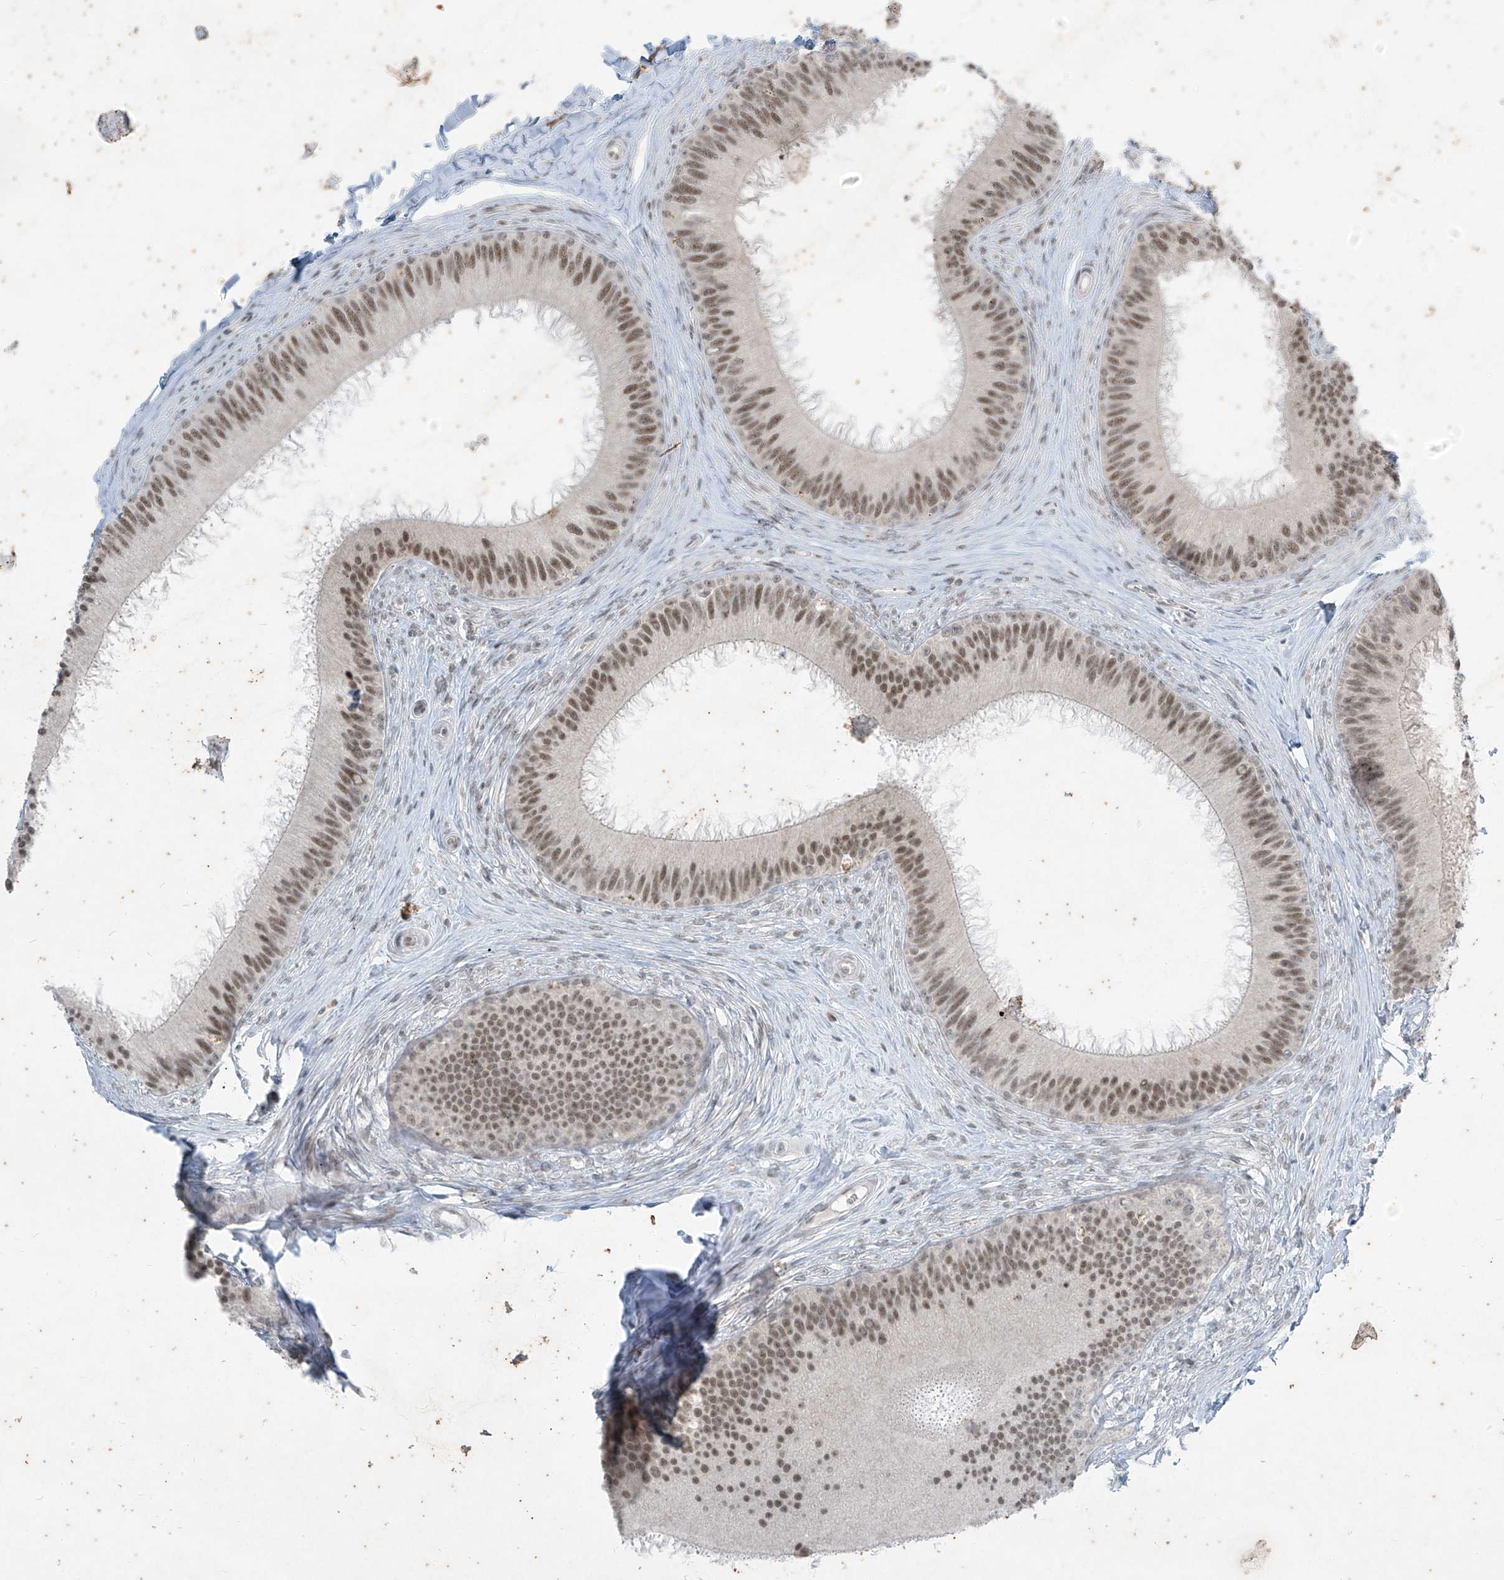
{"staining": {"intensity": "moderate", "quantity": ">75%", "location": "nuclear"}, "tissue": "epididymis", "cell_type": "Glandular cells", "image_type": "normal", "snomed": [{"axis": "morphology", "description": "Normal tissue, NOS"}, {"axis": "topography", "description": "Epididymis"}], "caption": "This histopathology image shows immunohistochemistry (IHC) staining of normal human epididymis, with medium moderate nuclear staining in approximately >75% of glandular cells.", "gene": "ZNF354B", "patient": {"sex": "male", "age": 27}}